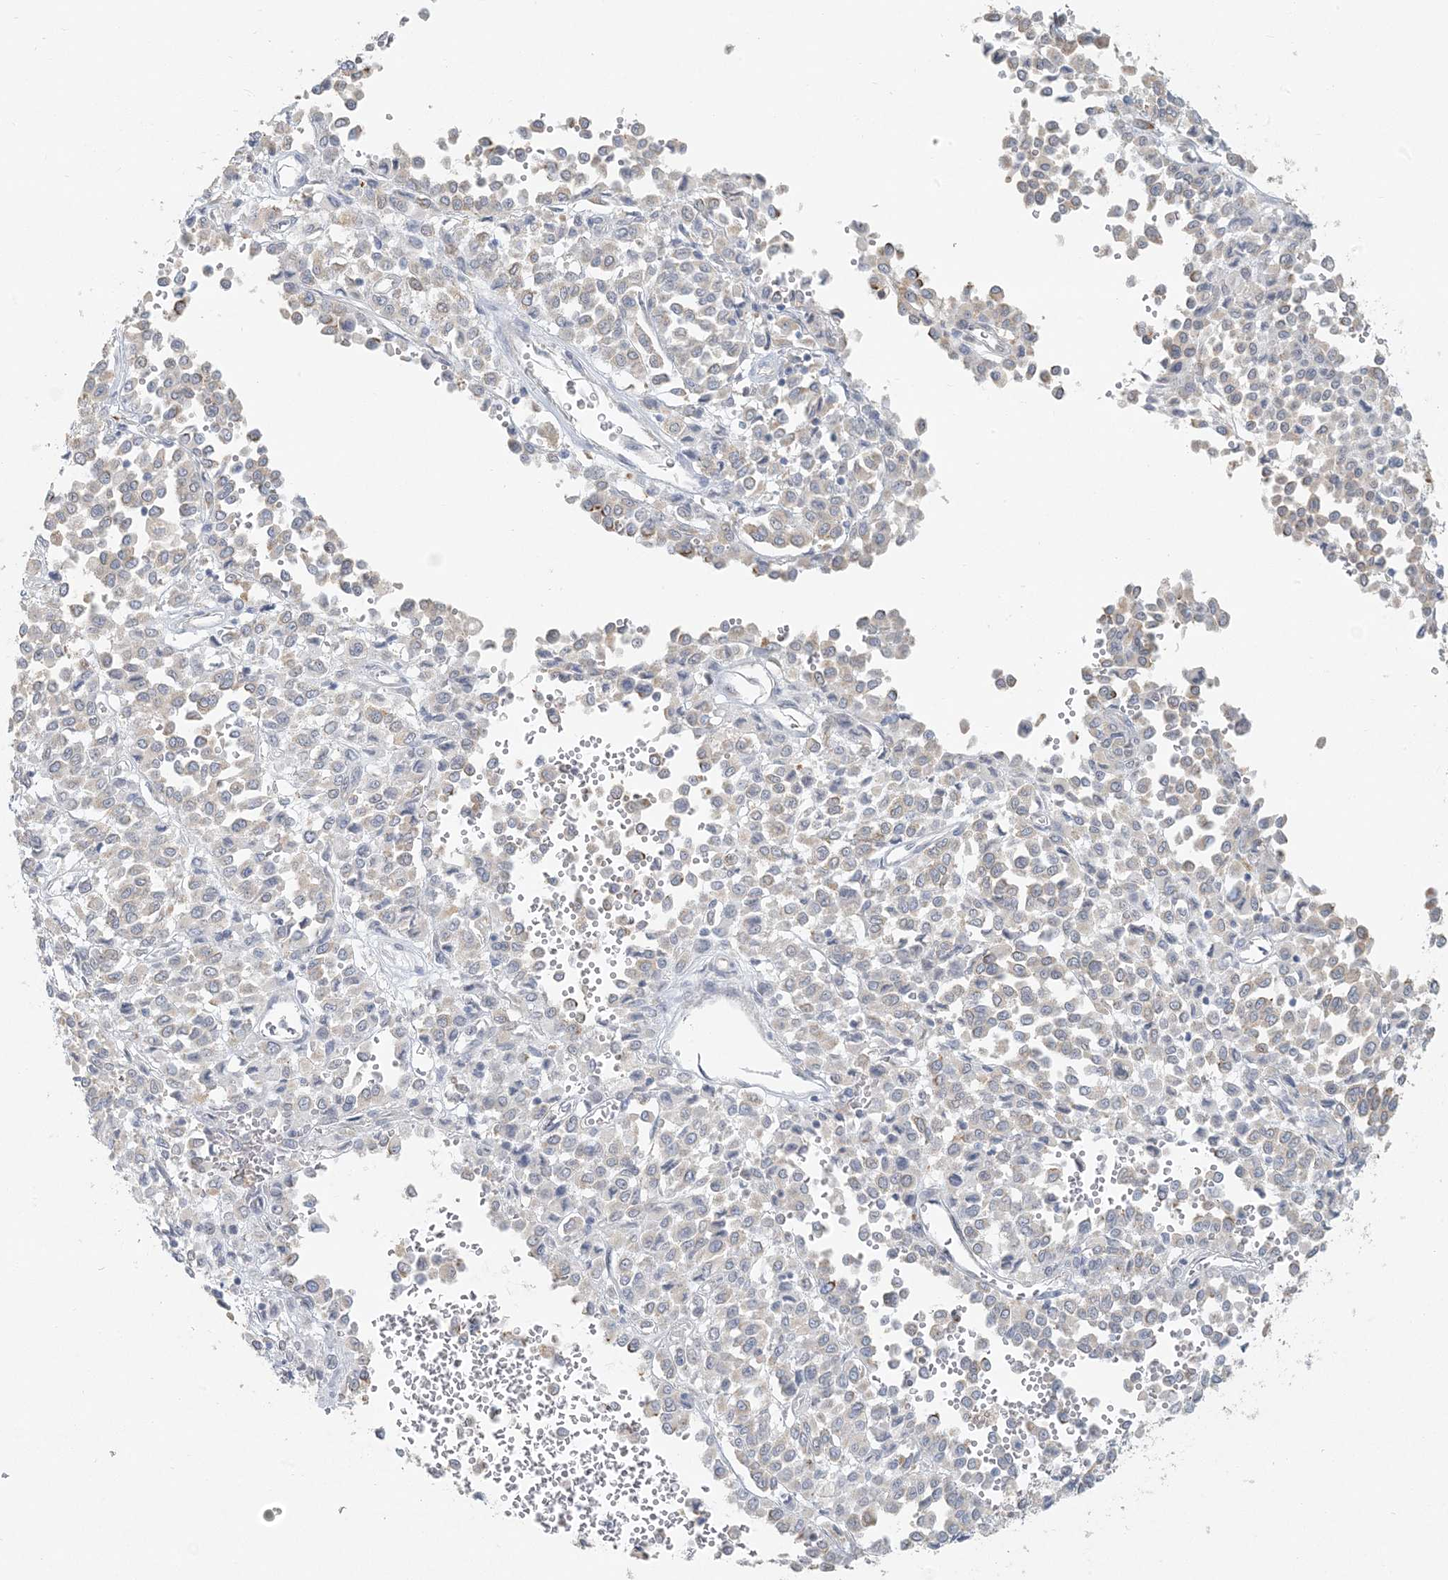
{"staining": {"intensity": "negative", "quantity": "none", "location": "none"}, "tissue": "melanoma", "cell_type": "Tumor cells", "image_type": "cancer", "snomed": [{"axis": "morphology", "description": "Malignant melanoma, Metastatic site"}, {"axis": "topography", "description": "Pancreas"}], "caption": "DAB immunohistochemical staining of melanoma reveals no significant staining in tumor cells.", "gene": "HACL1", "patient": {"sex": "female", "age": 30}}